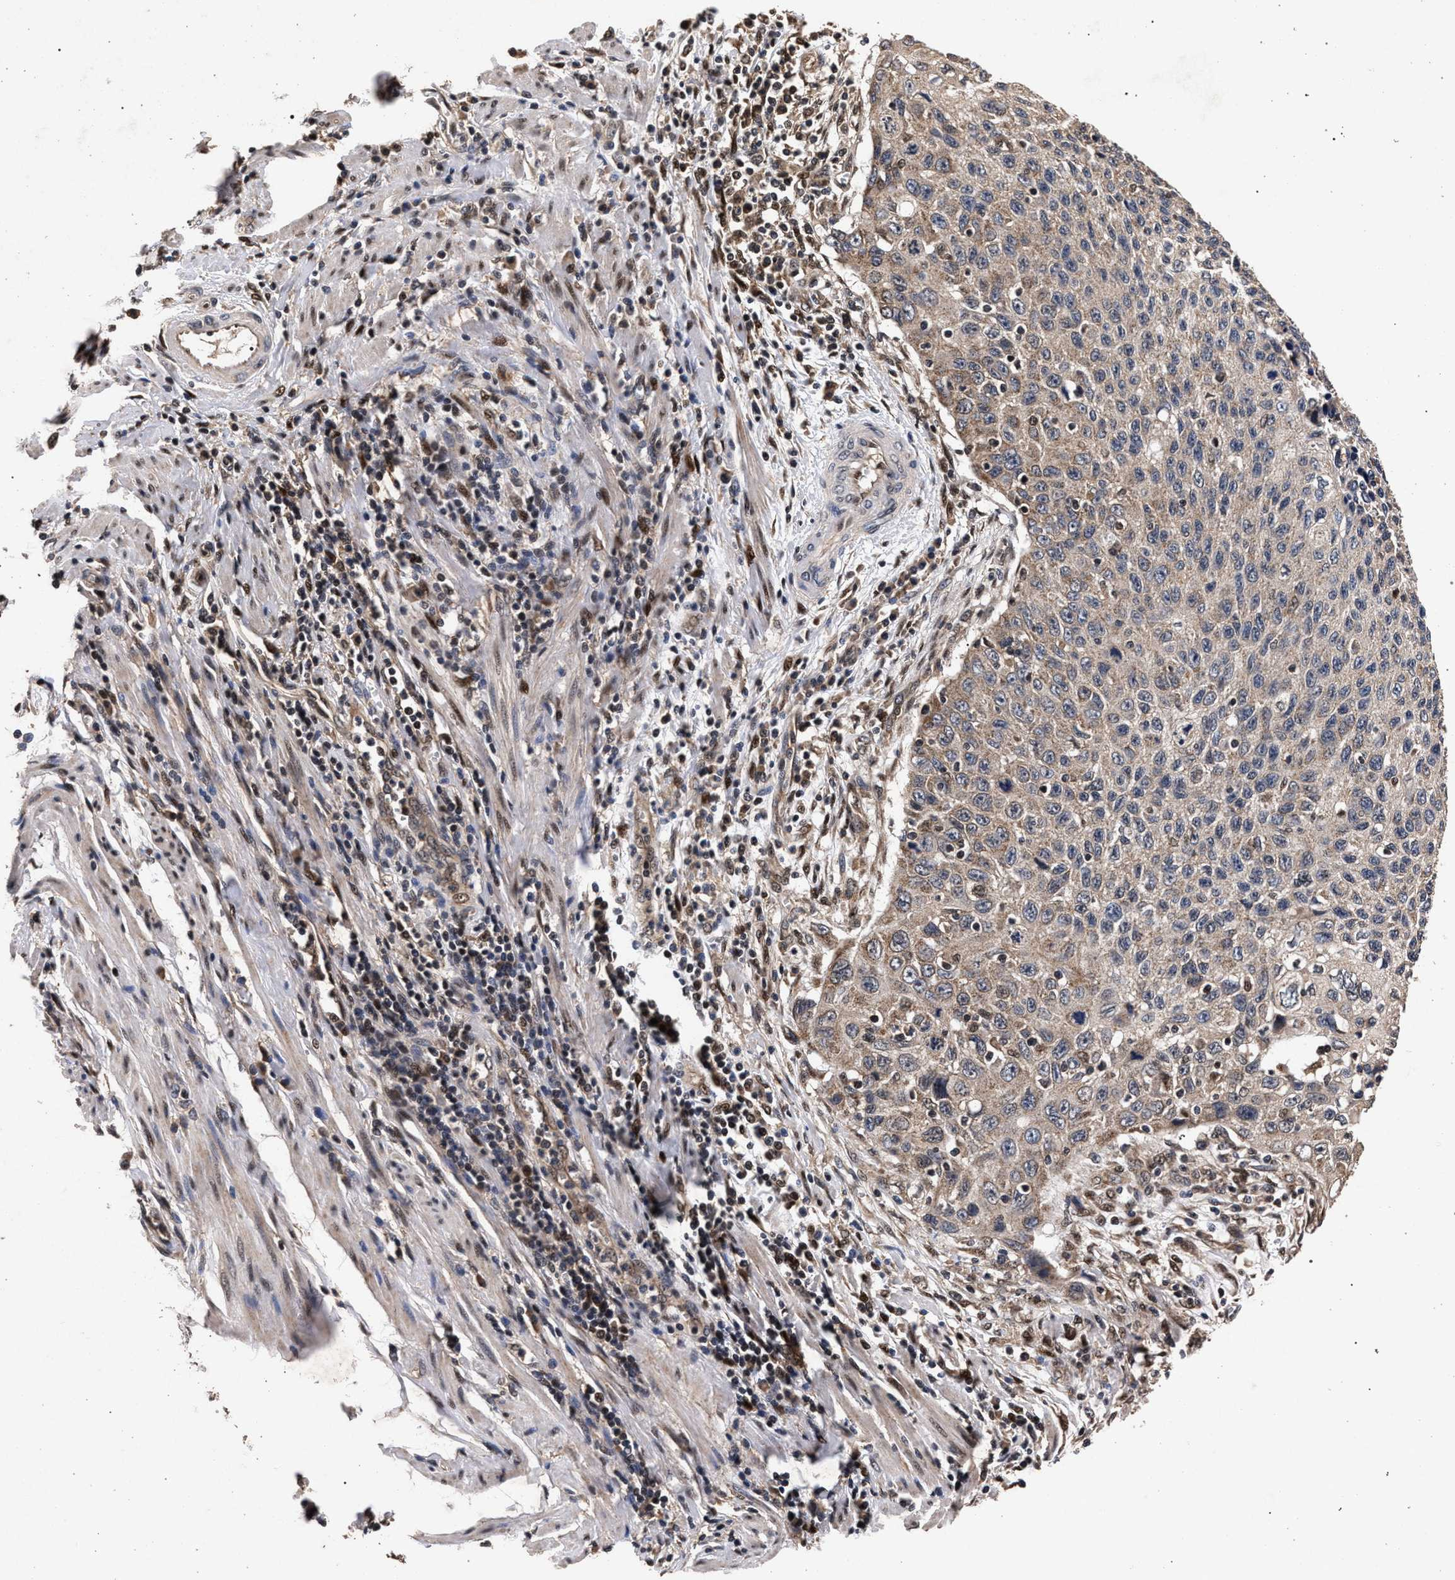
{"staining": {"intensity": "moderate", "quantity": ">75%", "location": "cytoplasmic/membranous,nuclear"}, "tissue": "cervical cancer", "cell_type": "Tumor cells", "image_type": "cancer", "snomed": [{"axis": "morphology", "description": "Squamous cell carcinoma, NOS"}, {"axis": "topography", "description": "Cervix"}], "caption": "There is medium levels of moderate cytoplasmic/membranous and nuclear positivity in tumor cells of cervical cancer, as demonstrated by immunohistochemical staining (brown color).", "gene": "ACOX1", "patient": {"sex": "female", "age": 53}}